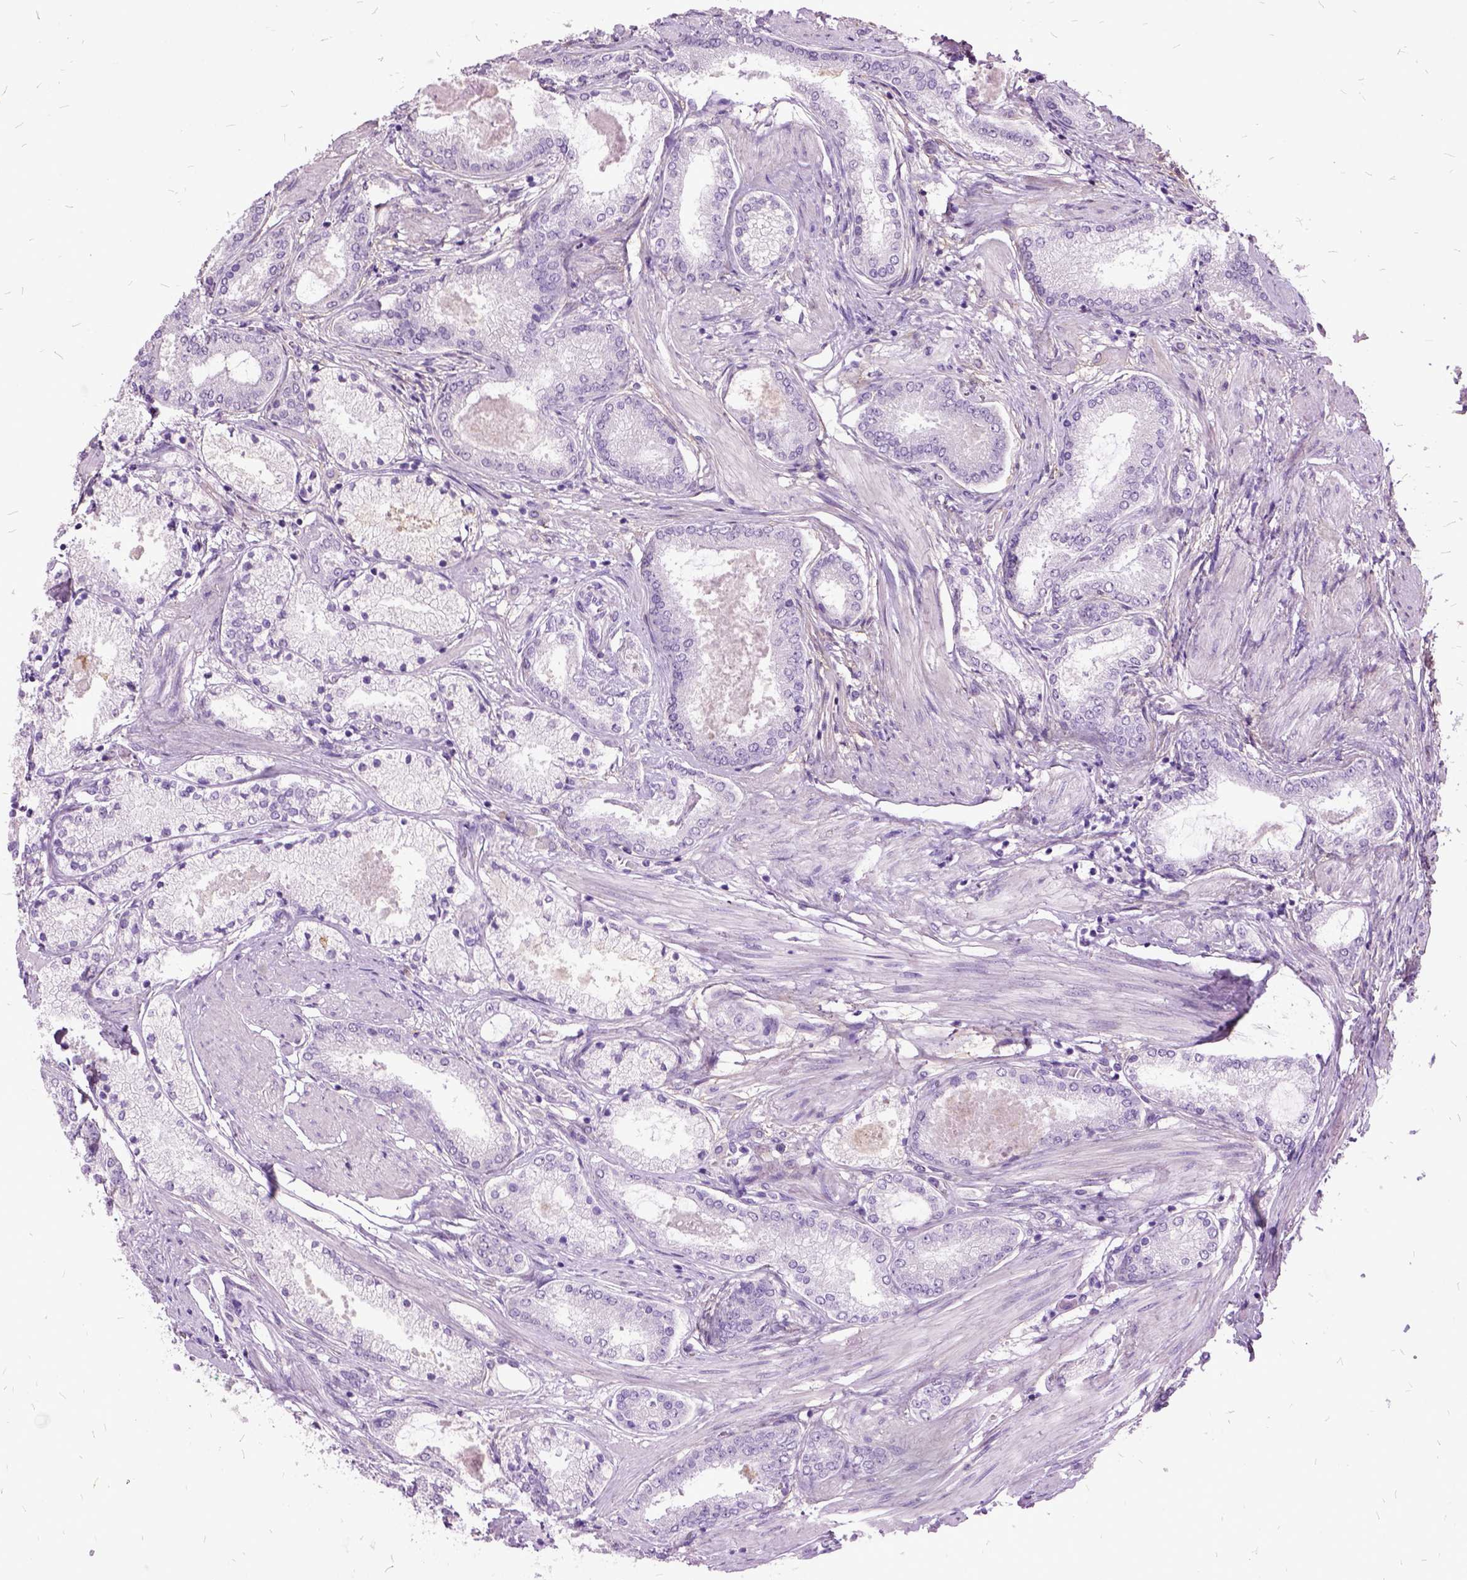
{"staining": {"intensity": "negative", "quantity": "none", "location": "none"}, "tissue": "prostate cancer", "cell_type": "Tumor cells", "image_type": "cancer", "snomed": [{"axis": "morphology", "description": "Adenocarcinoma, High grade"}, {"axis": "topography", "description": "Prostate"}], "caption": "Human prostate cancer stained for a protein using immunohistochemistry (IHC) exhibits no staining in tumor cells.", "gene": "MME", "patient": {"sex": "male", "age": 63}}